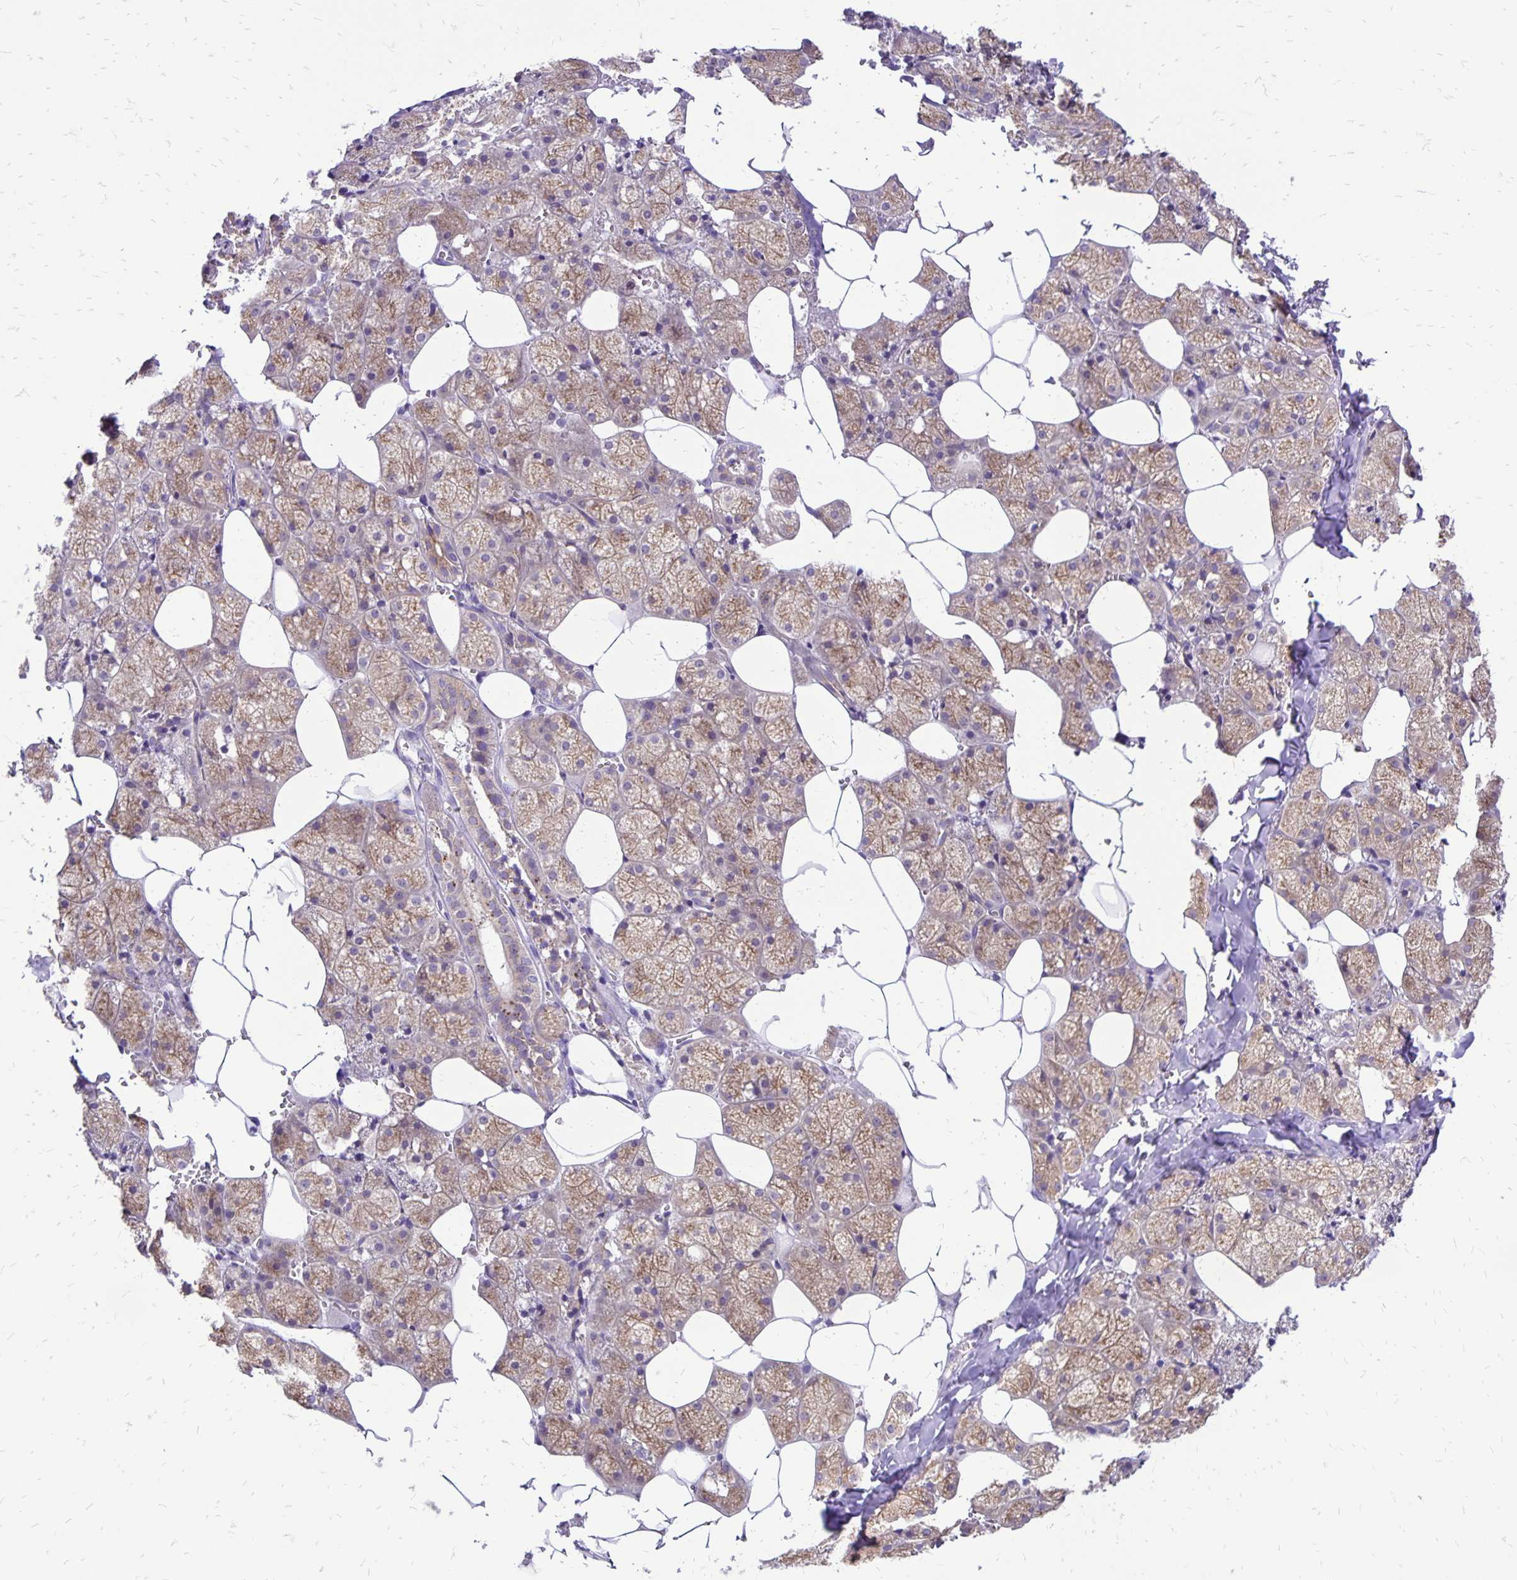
{"staining": {"intensity": "moderate", "quantity": ">75%", "location": "cytoplasmic/membranous"}, "tissue": "salivary gland", "cell_type": "Glandular cells", "image_type": "normal", "snomed": [{"axis": "morphology", "description": "Normal tissue, NOS"}, {"axis": "topography", "description": "Salivary gland"}, {"axis": "topography", "description": "Peripheral nerve tissue"}], "caption": "Immunohistochemical staining of benign human salivary gland demonstrates moderate cytoplasmic/membranous protein expression in about >75% of glandular cells.", "gene": "EIF5A", "patient": {"sex": "male", "age": 38}}